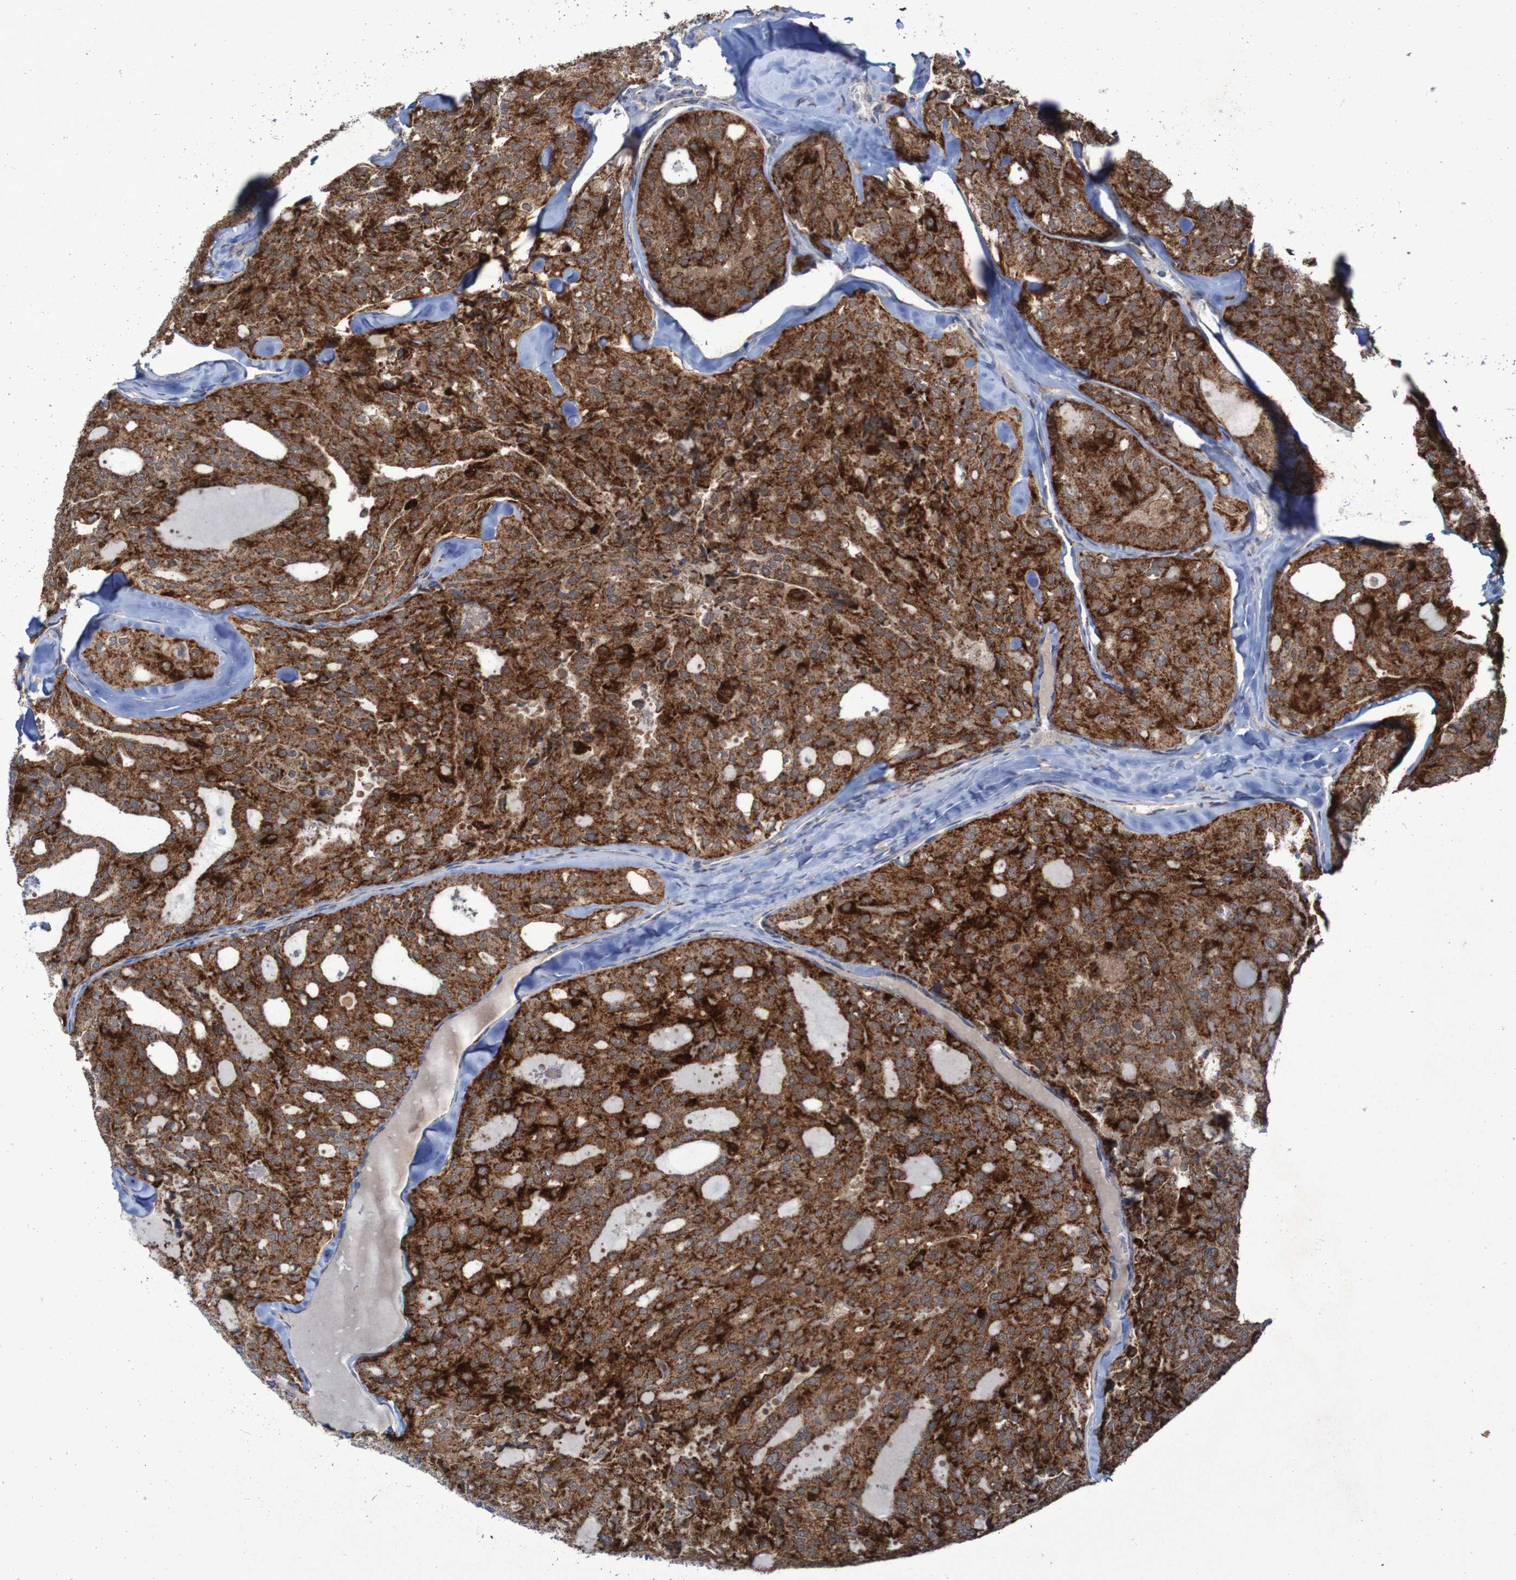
{"staining": {"intensity": "strong", "quantity": ">75%", "location": "cytoplasmic/membranous"}, "tissue": "thyroid cancer", "cell_type": "Tumor cells", "image_type": "cancer", "snomed": [{"axis": "morphology", "description": "Follicular adenoma carcinoma, NOS"}, {"axis": "topography", "description": "Thyroid gland"}], "caption": "Immunohistochemical staining of thyroid cancer (follicular adenoma carcinoma) demonstrates strong cytoplasmic/membranous protein staining in about >75% of tumor cells.", "gene": "CCDC51", "patient": {"sex": "male", "age": 75}}